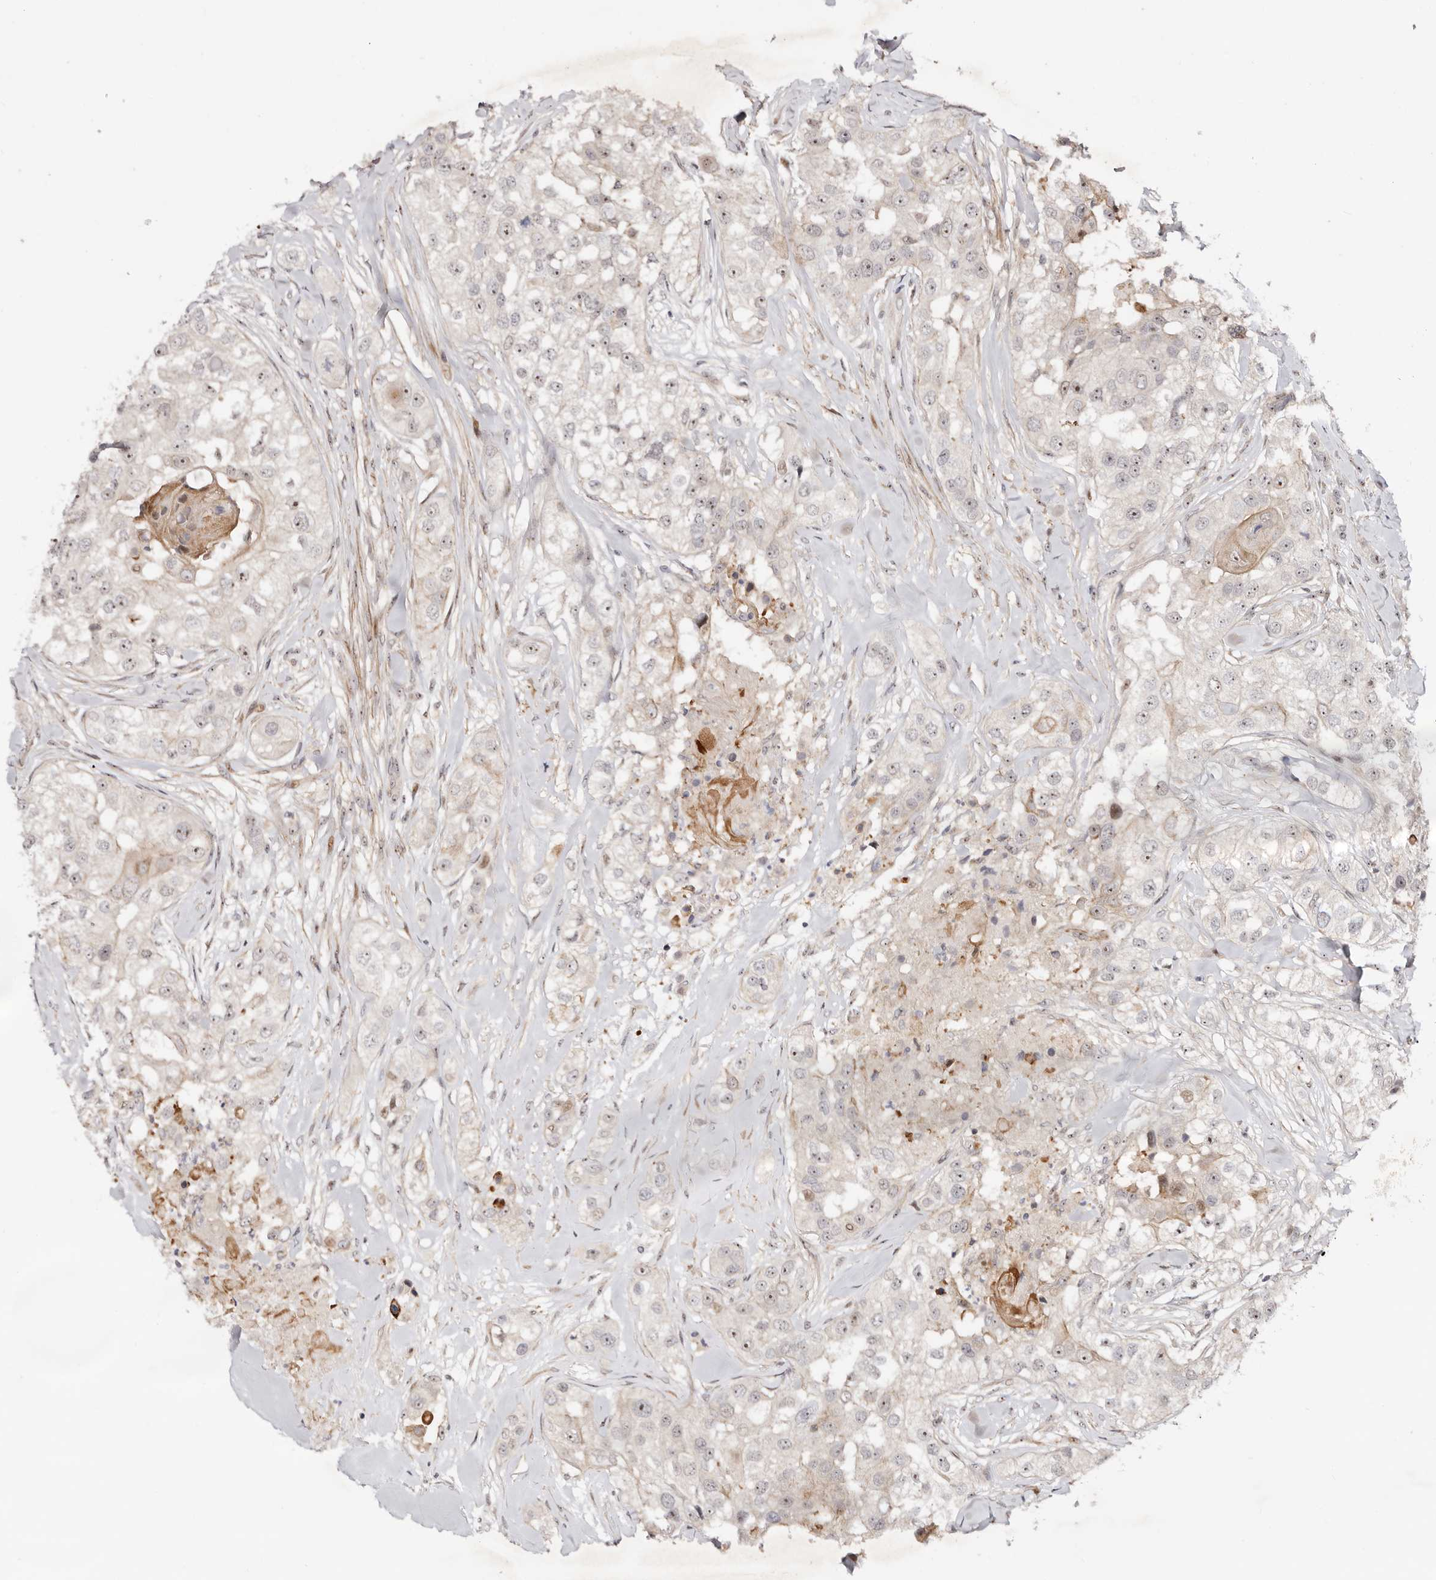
{"staining": {"intensity": "moderate", "quantity": "<25%", "location": "nuclear"}, "tissue": "head and neck cancer", "cell_type": "Tumor cells", "image_type": "cancer", "snomed": [{"axis": "morphology", "description": "Normal tissue, NOS"}, {"axis": "morphology", "description": "Squamous cell carcinoma, NOS"}, {"axis": "topography", "description": "Skeletal muscle"}, {"axis": "topography", "description": "Head-Neck"}], "caption": "Protein positivity by immunohistochemistry (IHC) demonstrates moderate nuclear staining in approximately <25% of tumor cells in head and neck squamous cell carcinoma. (DAB IHC, brown staining for protein, blue staining for nuclei).", "gene": "ODF2L", "patient": {"sex": "male", "age": 51}}